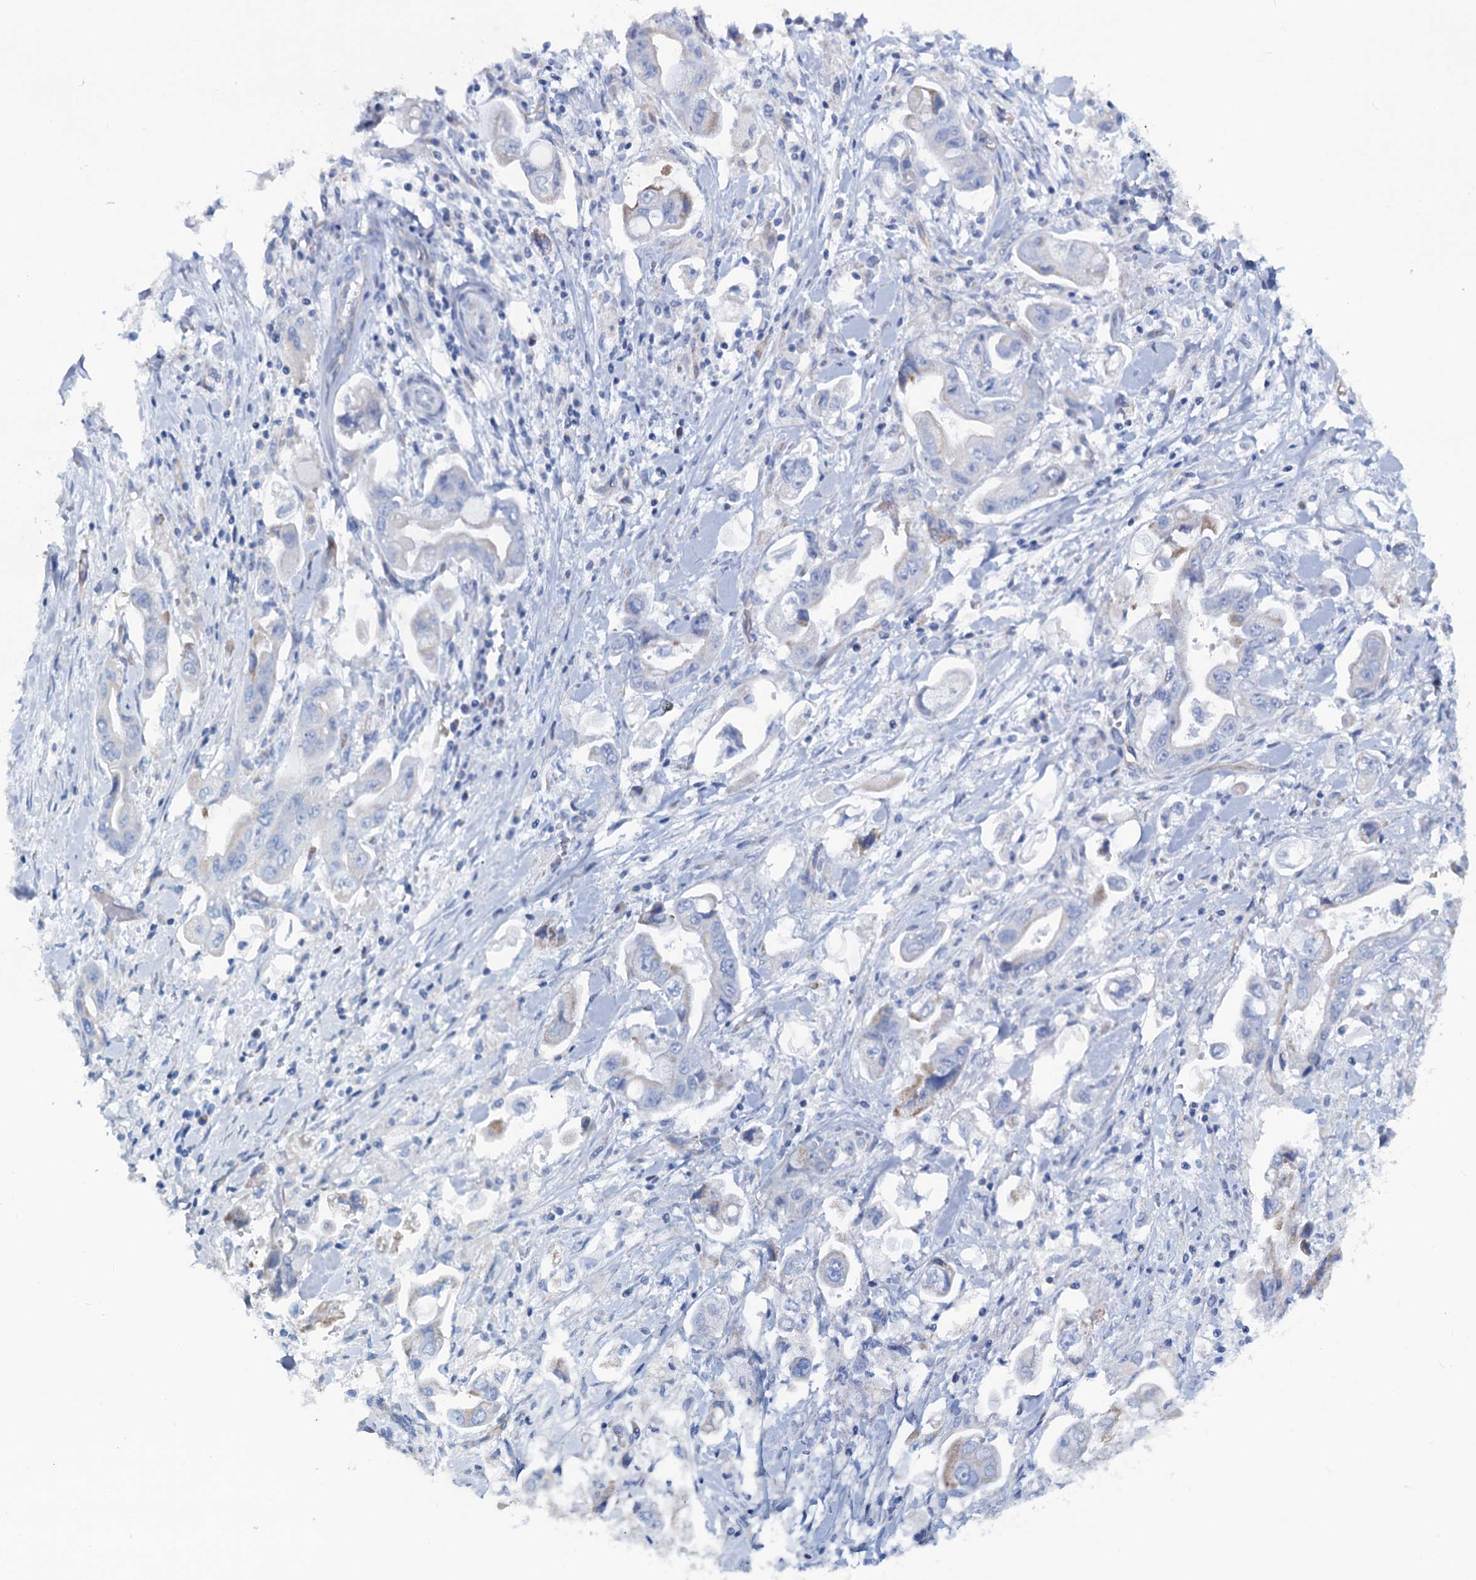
{"staining": {"intensity": "negative", "quantity": "none", "location": "none"}, "tissue": "stomach cancer", "cell_type": "Tumor cells", "image_type": "cancer", "snomed": [{"axis": "morphology", "description": "Adenocarcinoma, NOS"}, {"axis": "topography", "description": "Stomach"}], "caption": "High power microscopy histopathology image of an immunohistochemistry (IHC) histopathology image of stomach cancer (adenocarcinoma), revealing no significant expression in tumor cells.", "gene": "SLC1A3", "patient": {"sex": "male", "age": 62}}